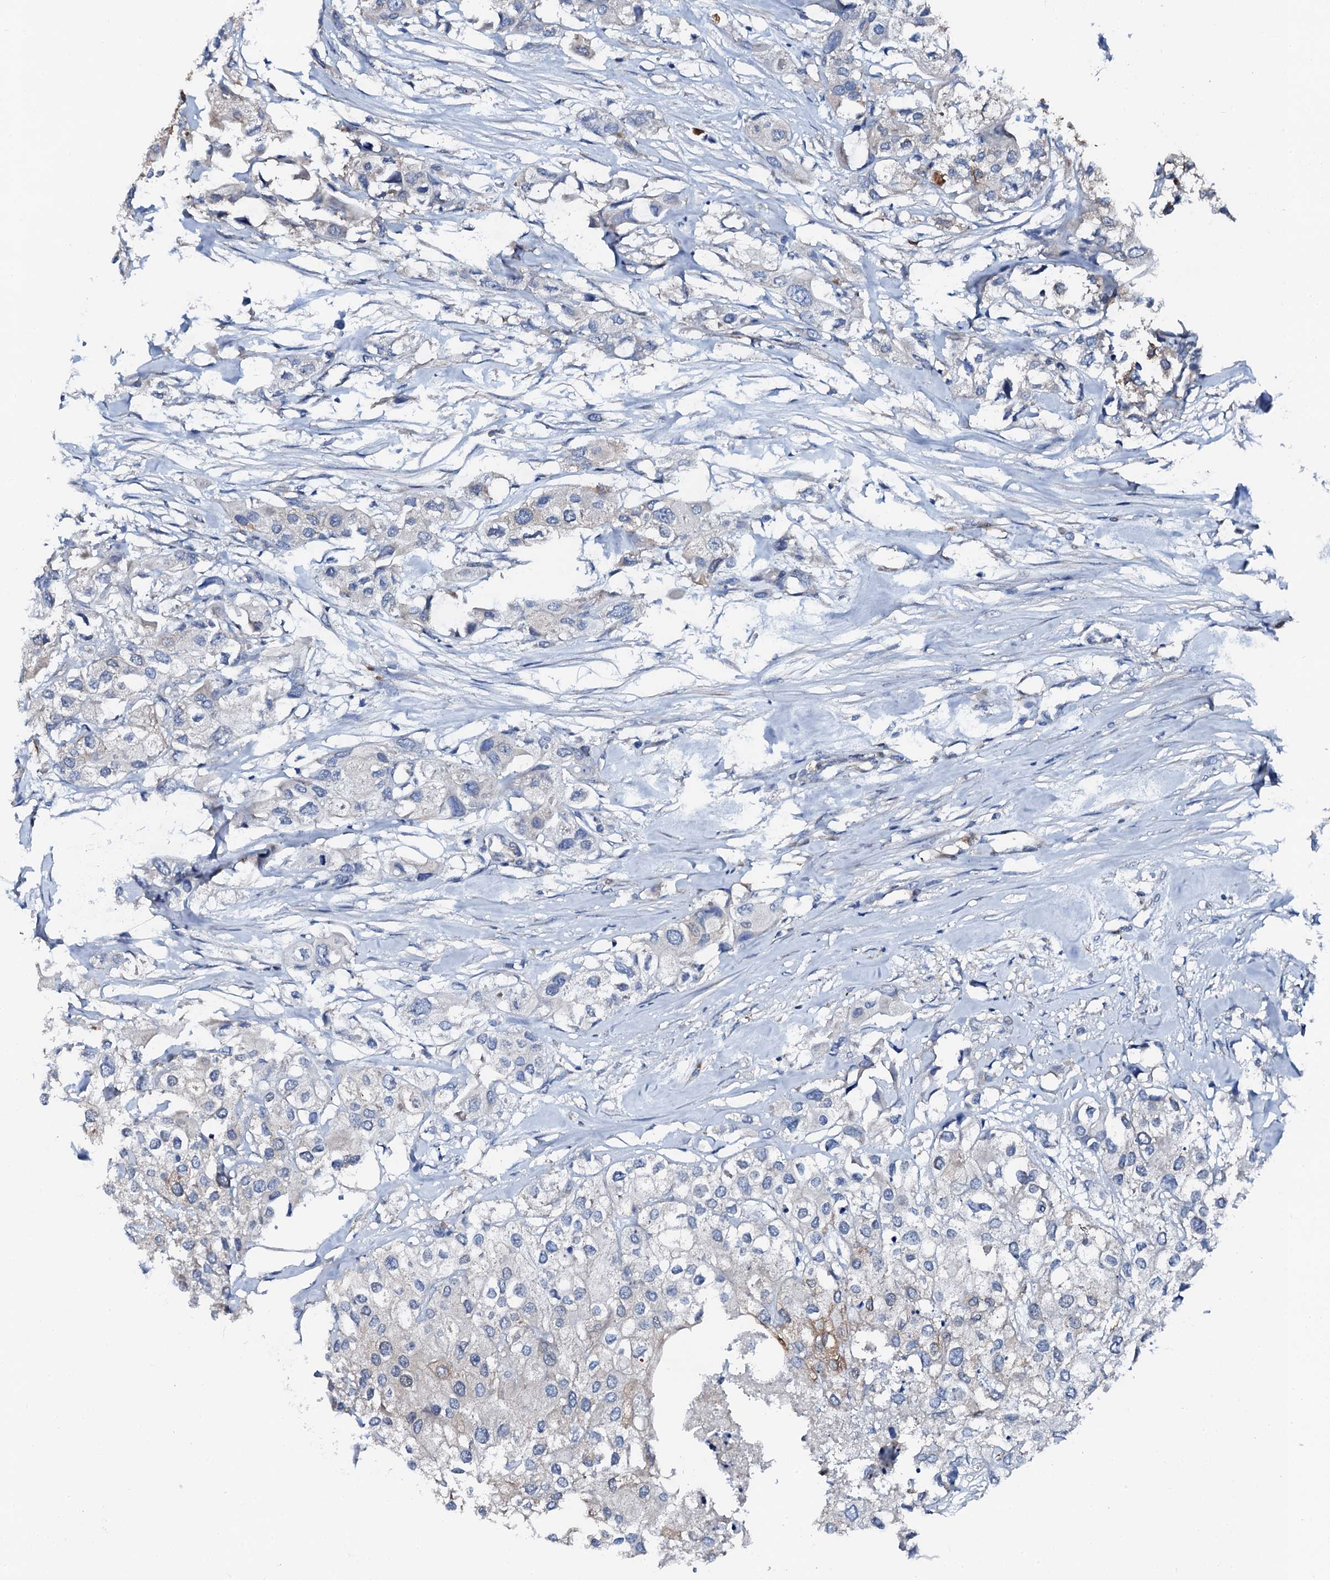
{"staining": {"intensity": "negative", "quantity": "none", "location": "none"}, "tissue": "urothelial cancer", "cell_type": "Tumor cells", "image_type": "cancer", "snomed": [{"axis": "morphology", "description": "Urothelial carcinoma, High grade"}, {"axis": "topography", "description": "Urinary bladder"}], "caption": "A high-resolution image shows immunohistochemistry staining of urothelial cancer, which shows no significant expression in tumor cells.", "gene": "GFOD2", "patient": {"sex": "male", "age": 64}}